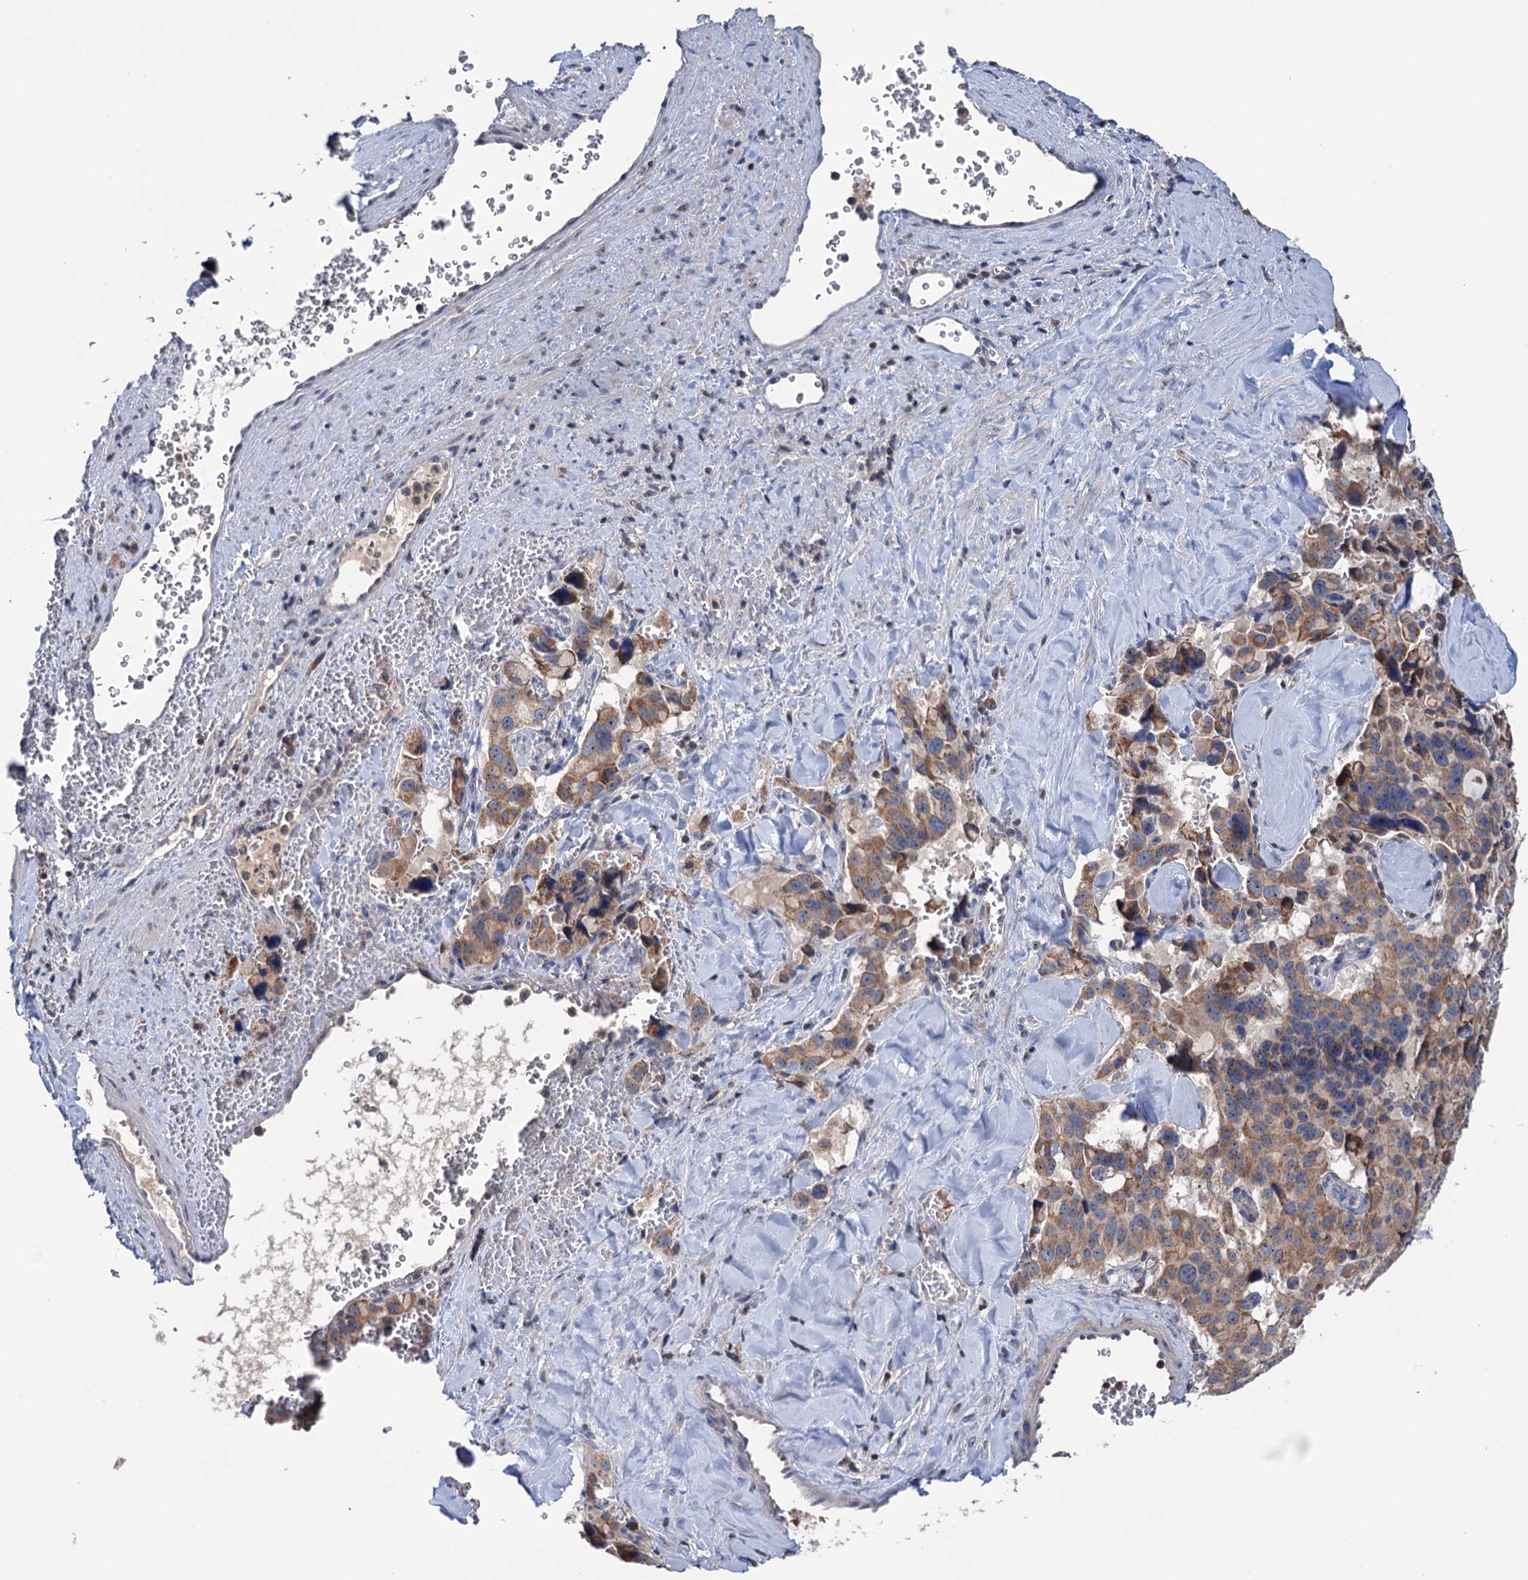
{"staining": {"intensity": "moderate", "quantity": ">75%", "location": "cytoplasmic/membranous"}, "tissue": "pancreatic cancer", "cell_type": "Tumor cells", "image_type": "cancer", "snomed": [{"axis": "morphology", "description": "Adenocarcinoma, NOS"}, {"axis": "topography", "description": "Pancreas"}], "caption": "IHC image of neoplastic tissue: human pancreatic adenocarcinoma stained using immunohistochemistry displays medium levels of moderate protein expression localized specifically in the cytoplasmic/membranous of tumor cells, appearing as a cytoplasmic/membranous brown color.", "gene": "HTR3B", "patient": {"sex": "male", "age": 65}}